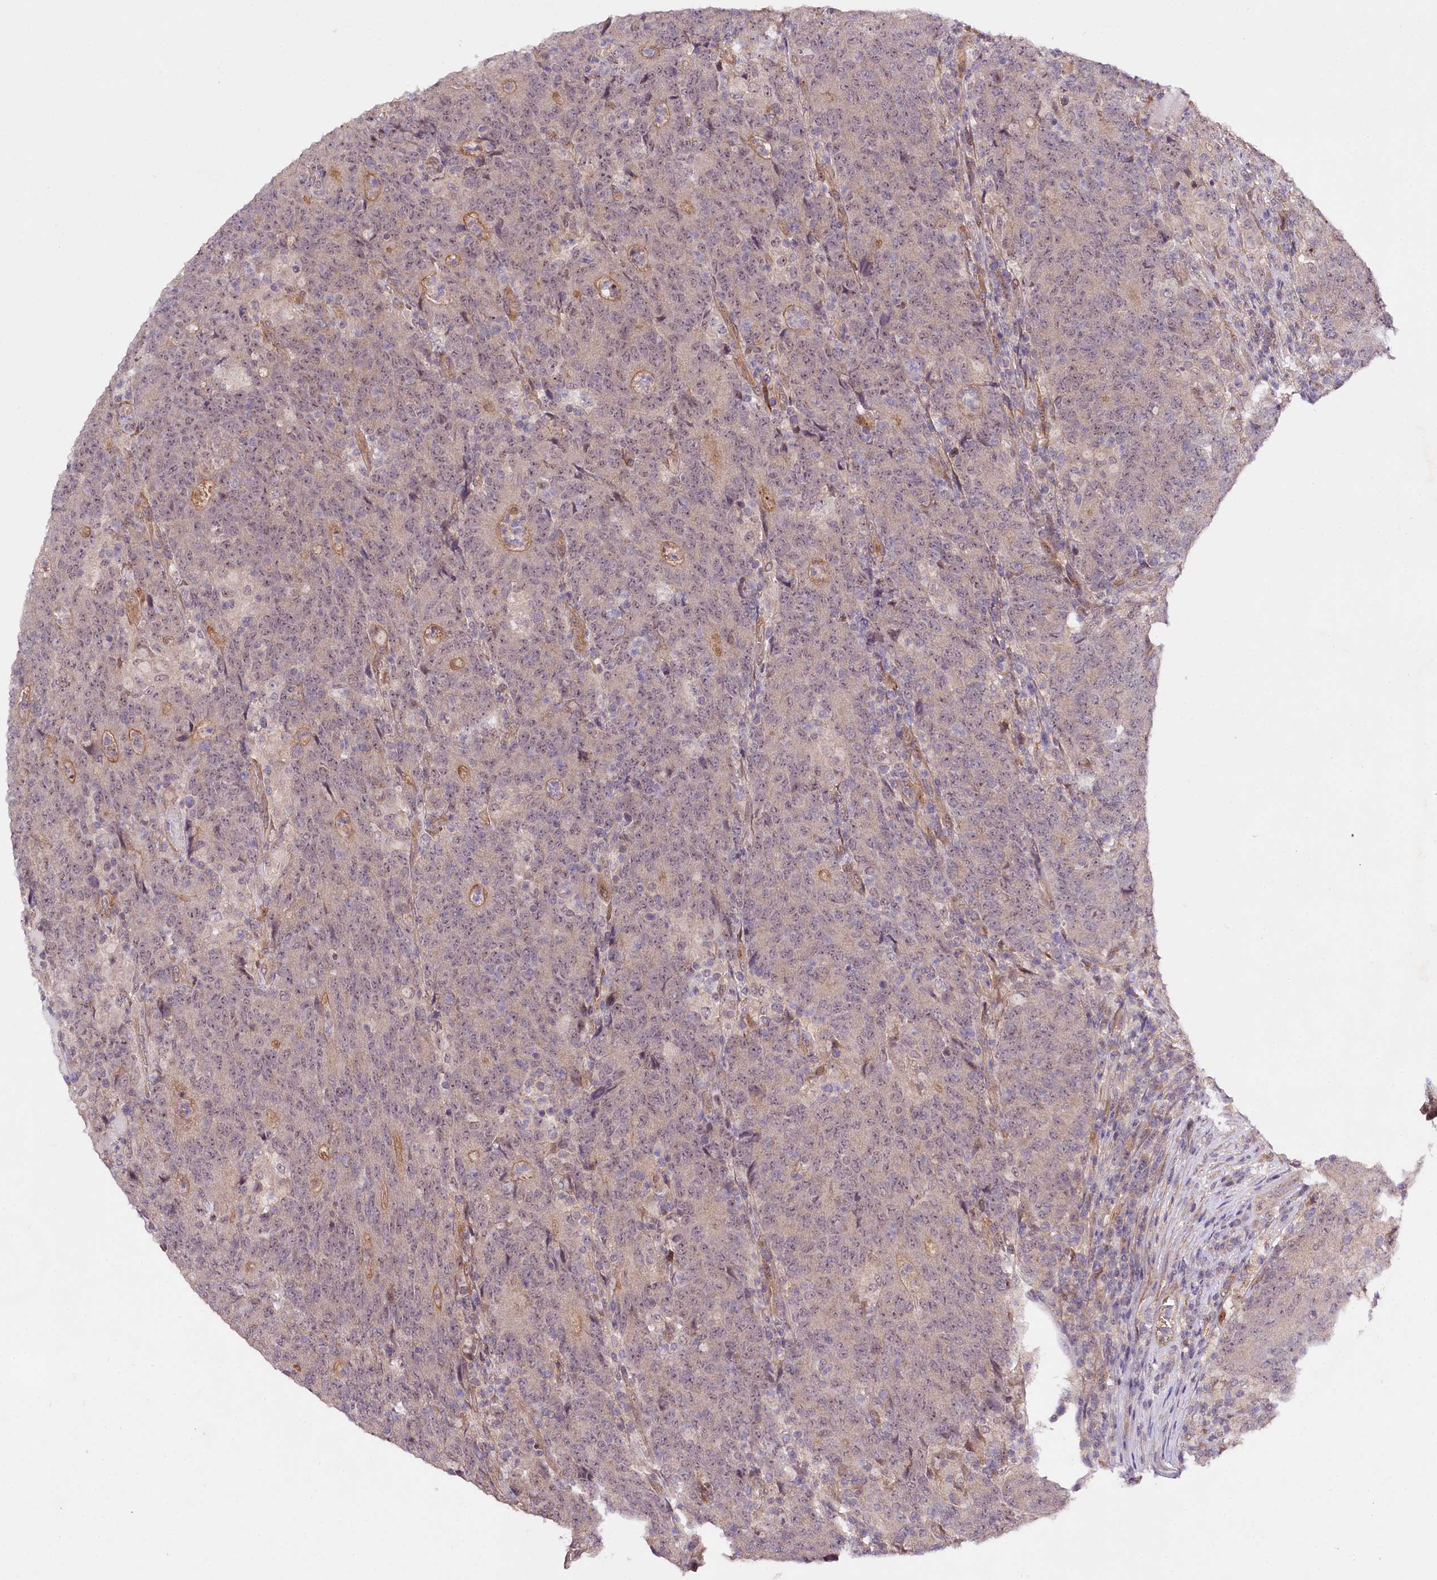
{"staining": {"intensity": "weak", "quantity": "<25%", "location": "nuclear"}, "tissue": "colorectal cancer", "cell_type": "Tumor cells", "image_type": "cancer", "snomed": [{"axis": "morphology", "description": "Adenocarcinoma, NOS"}, {"axis": "topography", "description": "Colon"}], "caption": "DAB (3,3'-diaminobenzidine) immunohistochemical staining of adenocarcinoma (colorectal) exhibits no significant positivity in tumor cells. (Immunohistochemistry, brightfield microscopy, high magnification).", "gene": "PHLDB1", "patient": {"sex": "female", "age": 75}}